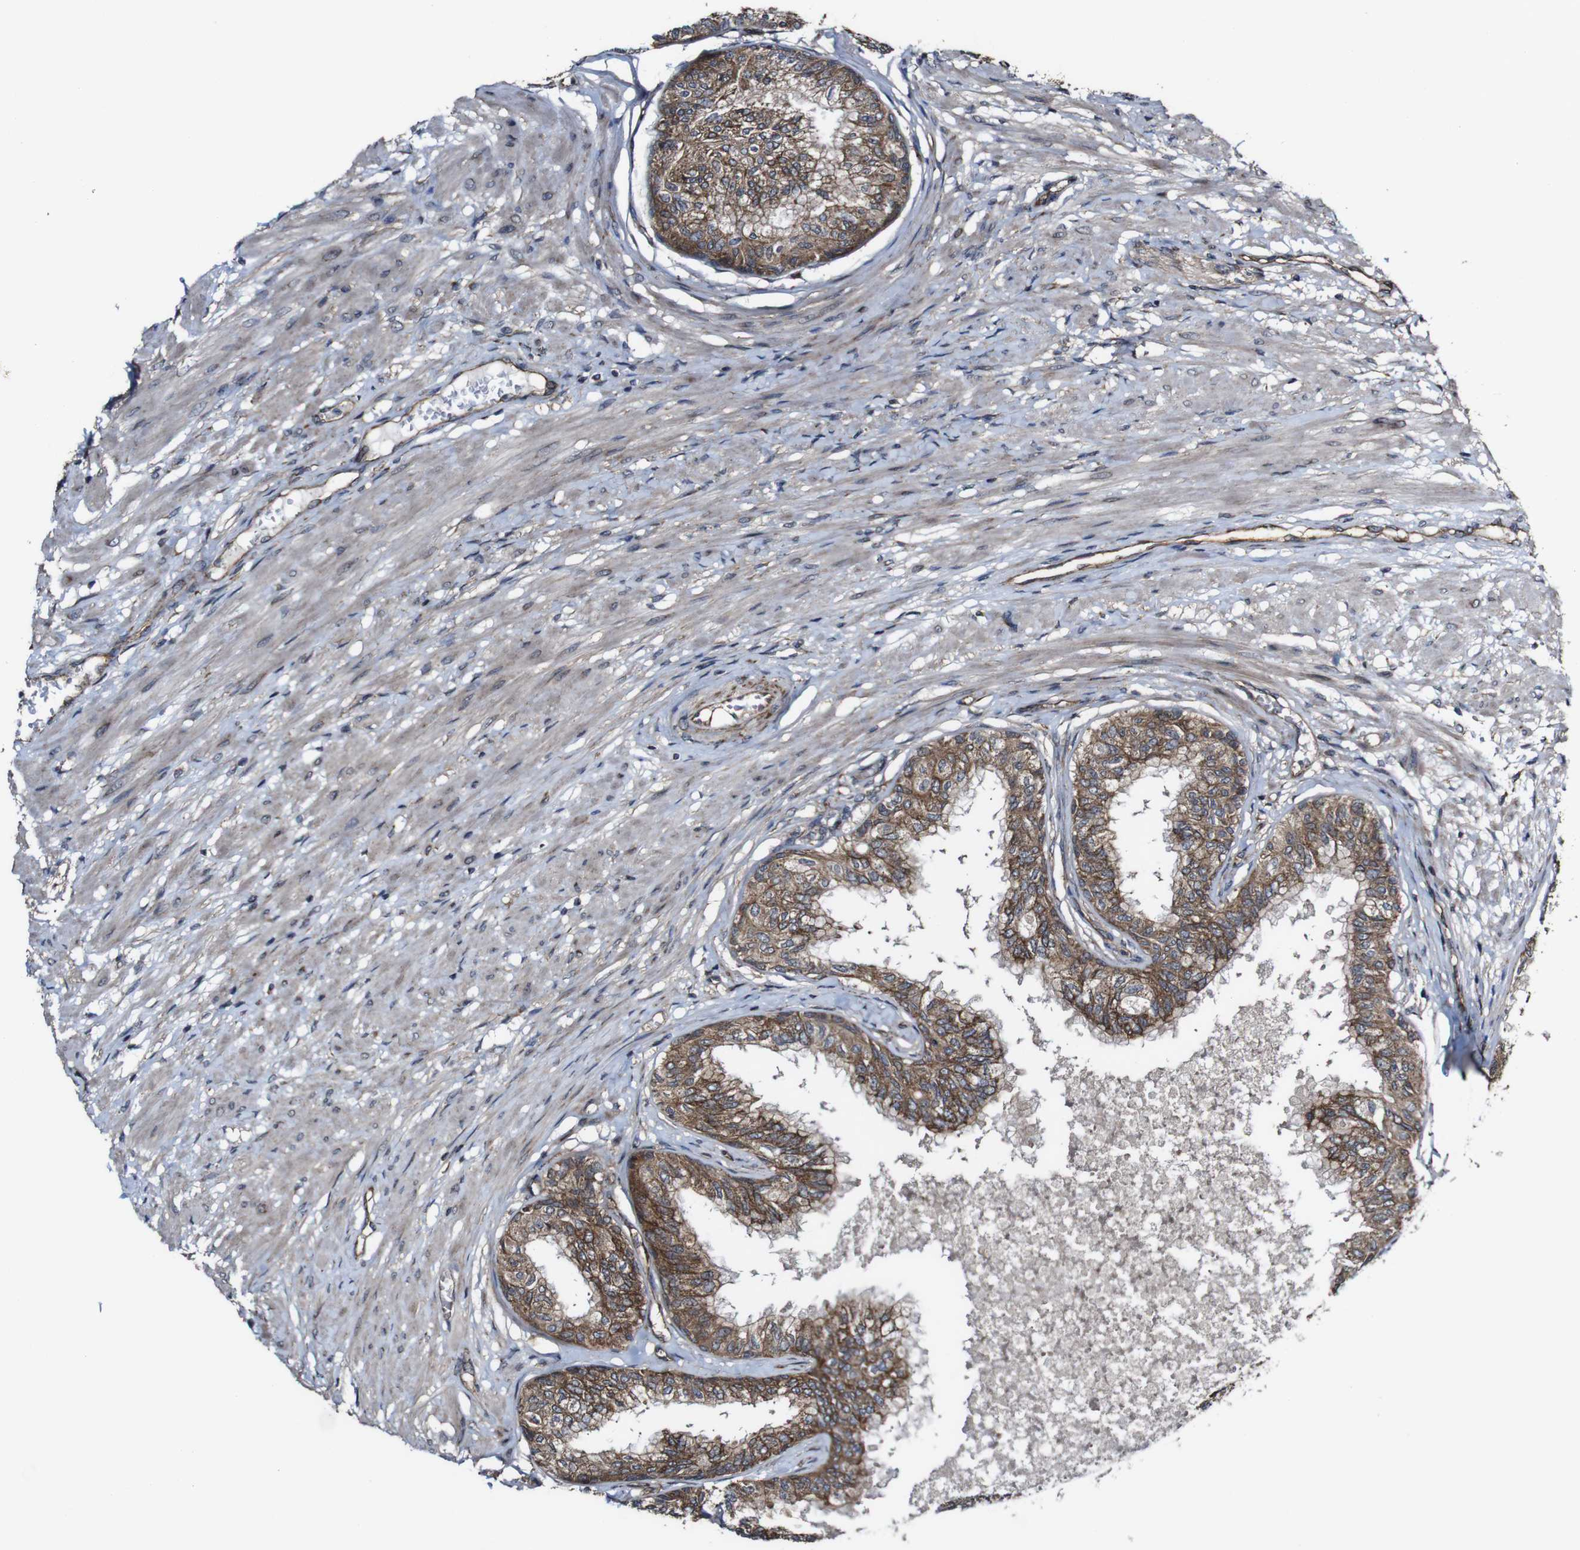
{"staining": {"intensity": "moderate", "quantity": ">75%", "location": "cytoplasmic/membranous"}, "tissue": "prostate", "cell_type": "Glandular cells", "image_type": "normal", "snomed": [{"axis": "morphology", "description": "Normal tissue, NOS"}, {"axis": "topography", "description": "Prostate"}, {"axis": "topography", "description": "Seminal veicle"}], "caption": "Immunohistochemical staining of unremarkable human prostate demonstrates medium levels of moderate cytoplasmic/membranous positivity in about >75% of glandular cells.", "gene": "BTN3A3", "patient": {"sex": "male", "age": 60}}